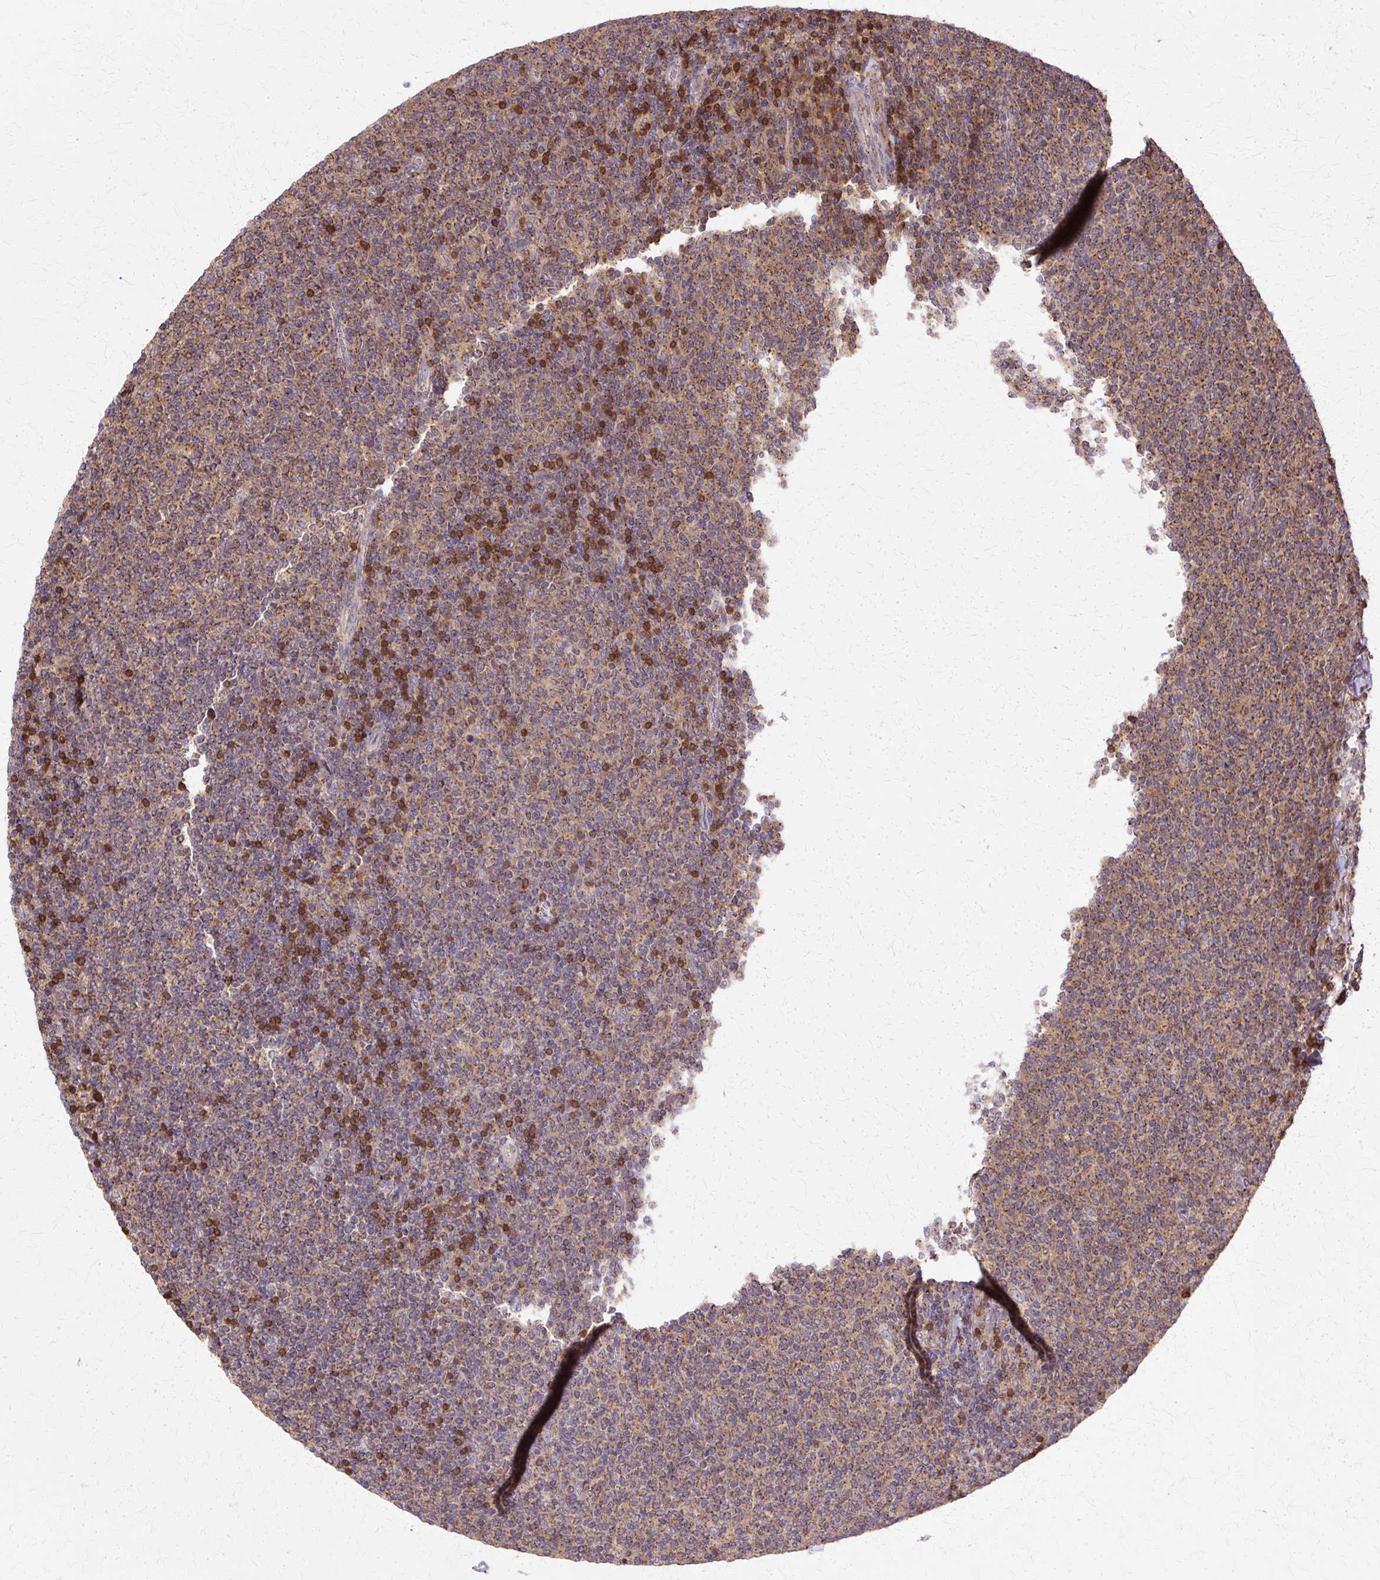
{"staining": {"intensity": "moderate", "quantity": "25%-75%", "location": "cytoplasmic/membranous"}, "tissue": "lymphoma", "cell_type": "Tumor cells", "image_type": "cancer", "snomed": [{"axis": "morphology", "description": "Malignant lymphoma, non-Hodgkin's type, Low grade"}, {"axis": "topography", "description": "Lymph node"}], "caption": "A high-resolution histopathology image shows immunohistochemistry staining of malignant lymphoma, non-Hodgkin's type (low-grade), which demonstrates moderate cytoplasmic/membranous expression in about 25%-75% of tumor cells. The staining was performed using DAB (3,3'-diaminobenzidine), with brown indicating positive protein expression. Nuclei are stained blue with hematoxylin.", "gene": "COPB1", "patient": {"sex": "male", "age": 52}}